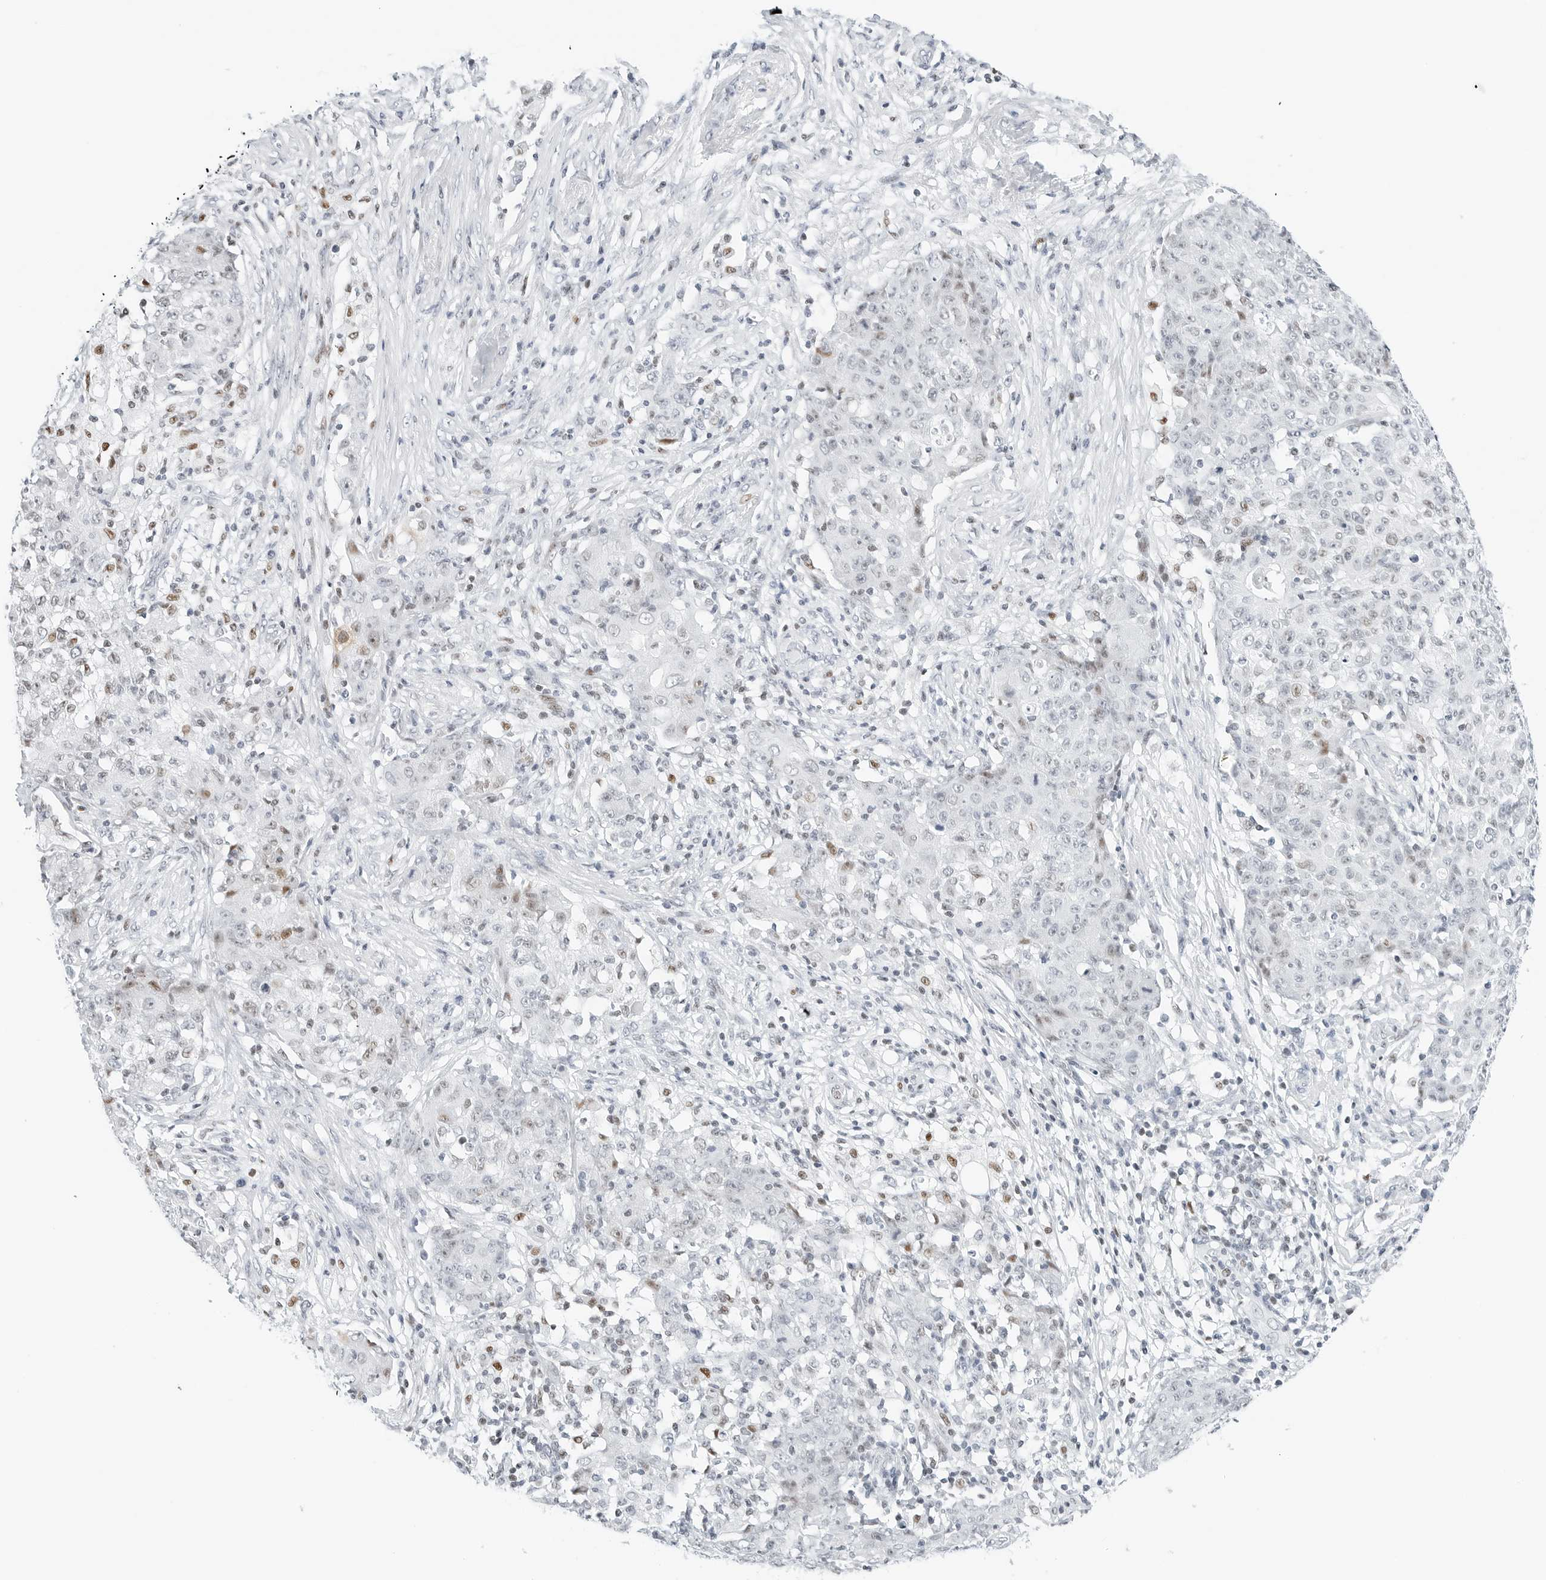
{"staining": {"intensity": "moderate", "quantity": "<25%", "location": "nuclear"}, "tissue": "ovarian cancer", "cell_type": "Tumor cells", "image_type": "cancer", "snomed": [{"axis": "morphology", "description": "Carcinoma, endometroid"}, {"axis": "topography", "description": "Ovary"}], "caption": "Protein staining exhibits moderate nuclear expression in approximately <25% of tumor cells in ovarian cancer.", "gene": "NTMT2", "patient": {"sex": "female", "age": 42}}